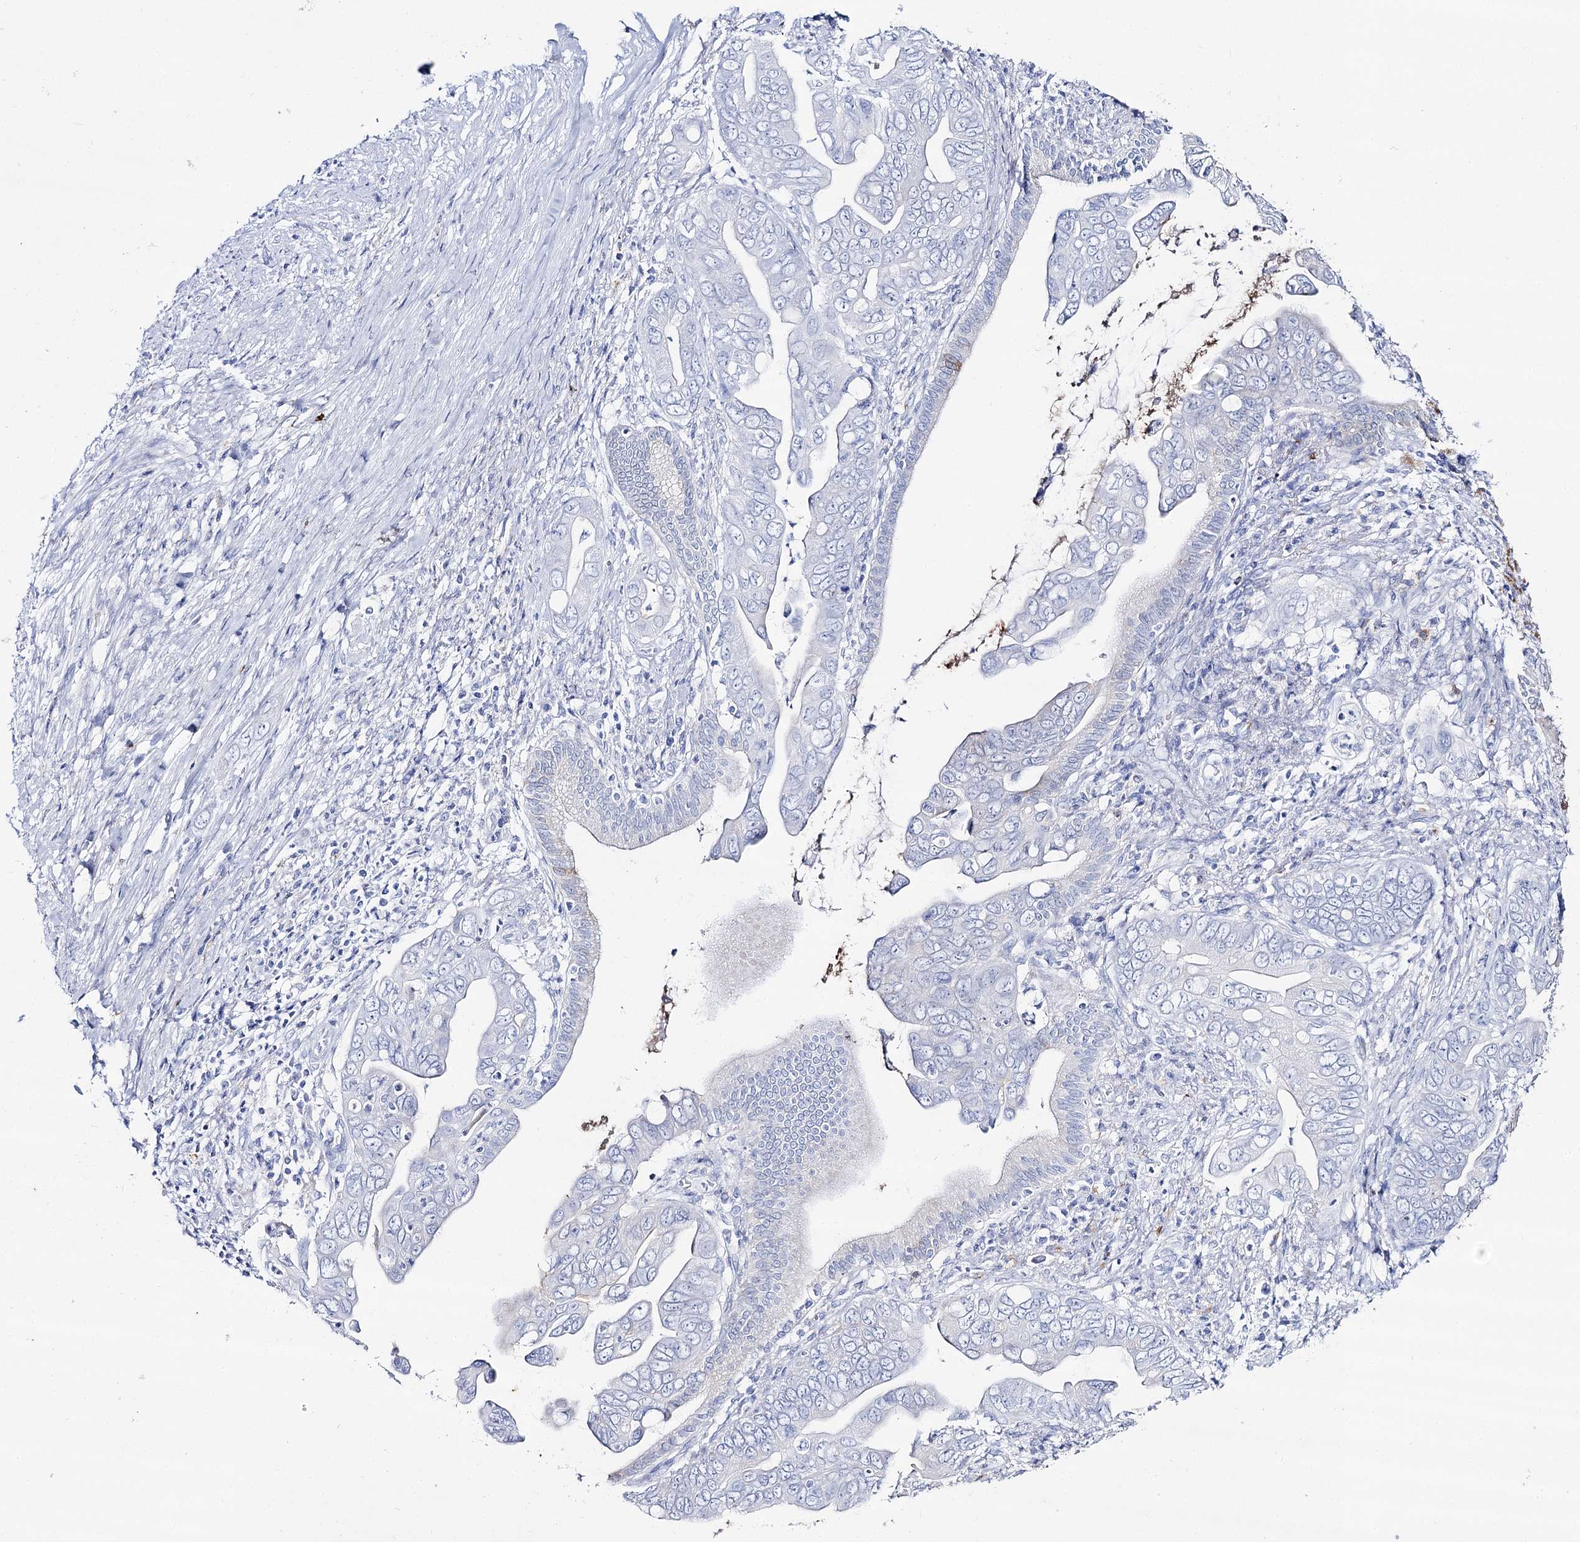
{"staining": {"intensity": "negative", "quantity": "none", "location": "none"}, "tissue": "pancreatic cancer", "cell_type": "Tumor cells", "image_type": "cancer", "snomed": [{"axis": "morphology", "description": "Adenocarcinoma, NOS"}, {"axis": "topography", "description": "Pancreas"}], "caption": "IHC of human pancreatic cancer demonstrates no positivity in tumor cells.", "gene": "SLC3A1", "patient": {"sex": "male", "age": 75}}